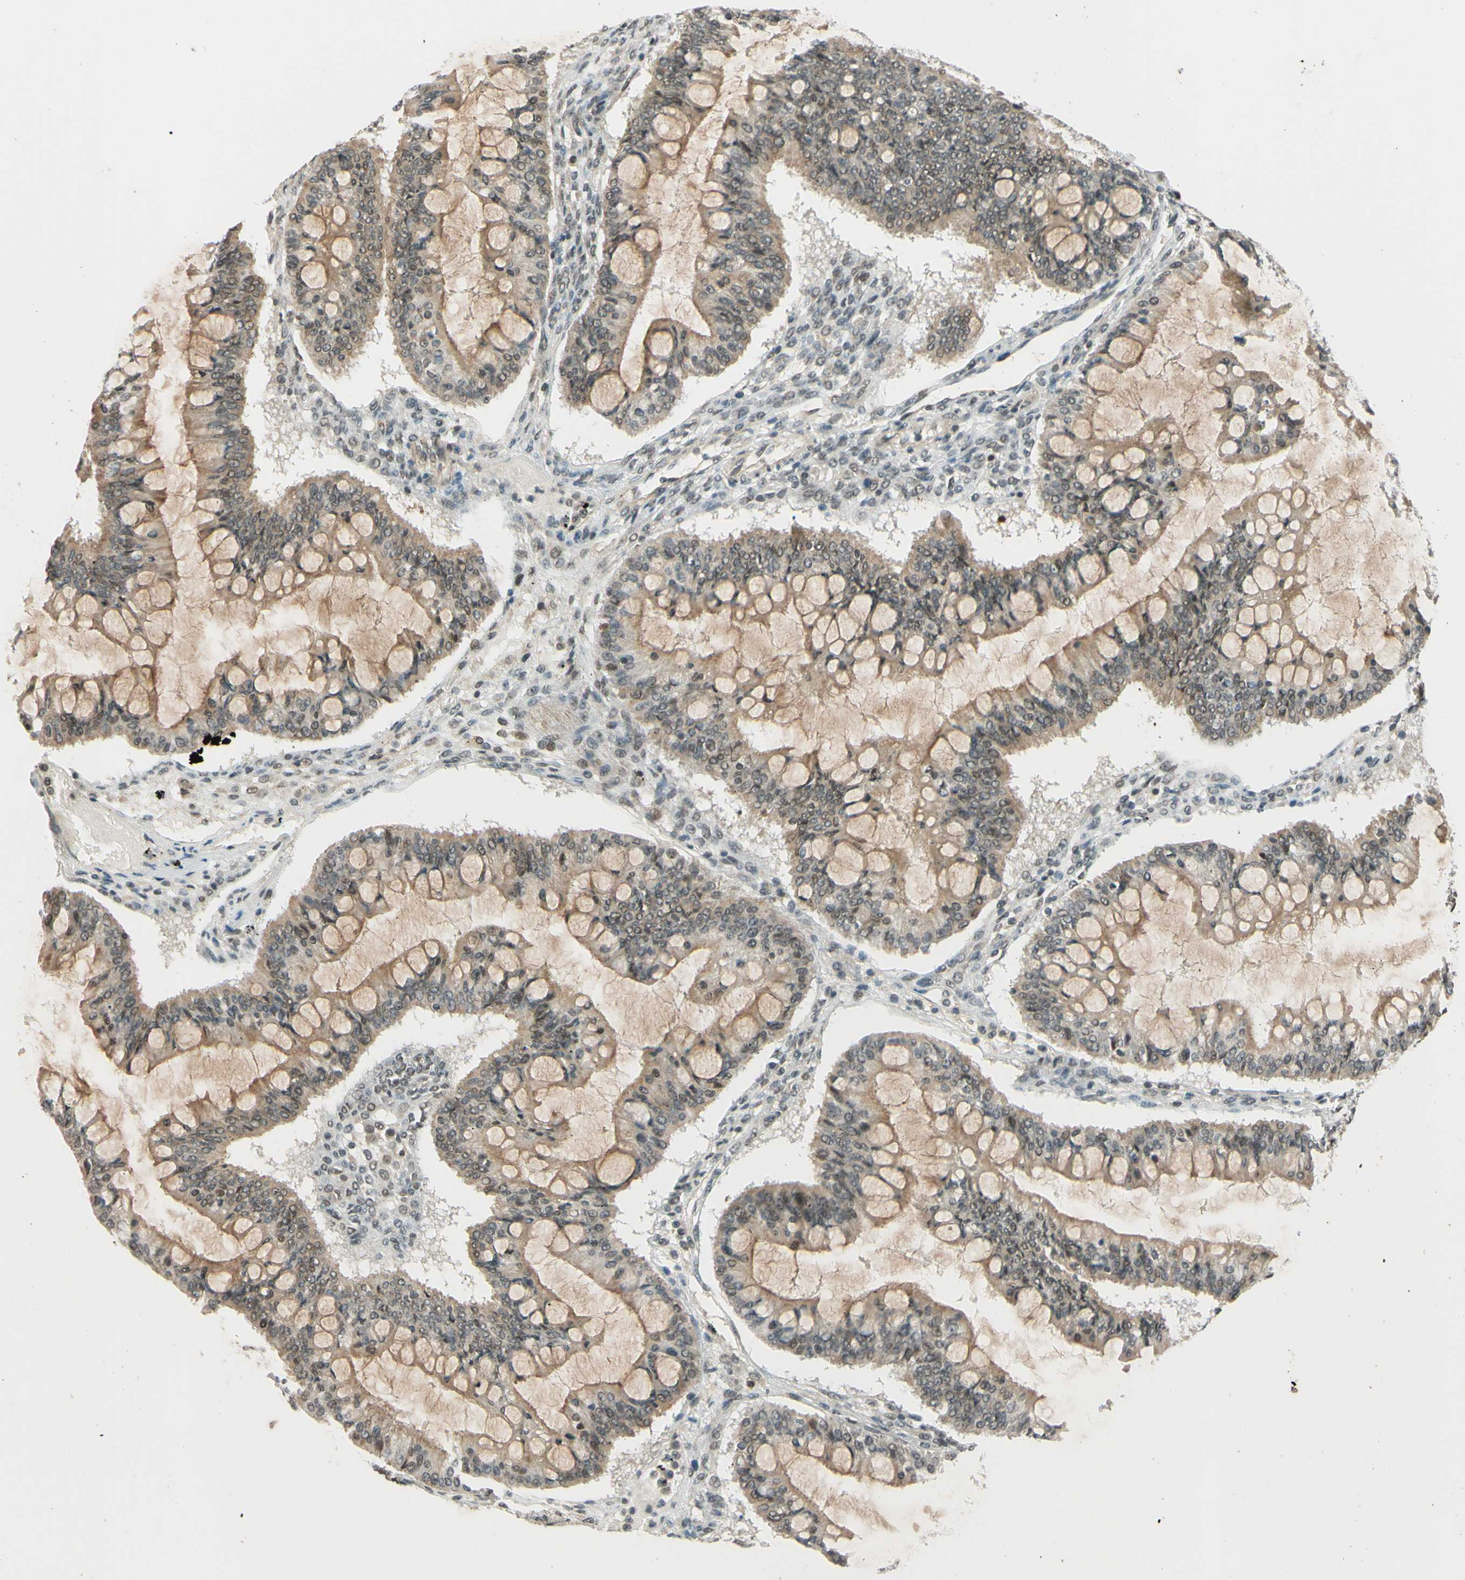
{"staining": {"intensity": "weak", "quantity": ">75%", "location": "cytoplasmic/membranous,nuclear"}, "tissue": "ovarian cancer", "cell_type": "Tumor cells", "image_type": "cancer", "snomed": [{"axis": "morphology", "description": "Cystadenocarcinoma, mucinous, NOS"}, {"axis": "topography", "description": "Ovary"}], "caption": "Protein expression analysis of ovarian cancer (mucinous cystadenocarcinoma) demonstrates weak cytoplasmic/membranous and nuclear staining in approximately >75% of tumor cells.", "gene": "SMARCB1", "patient": {"sex": "female", "age": 73}}